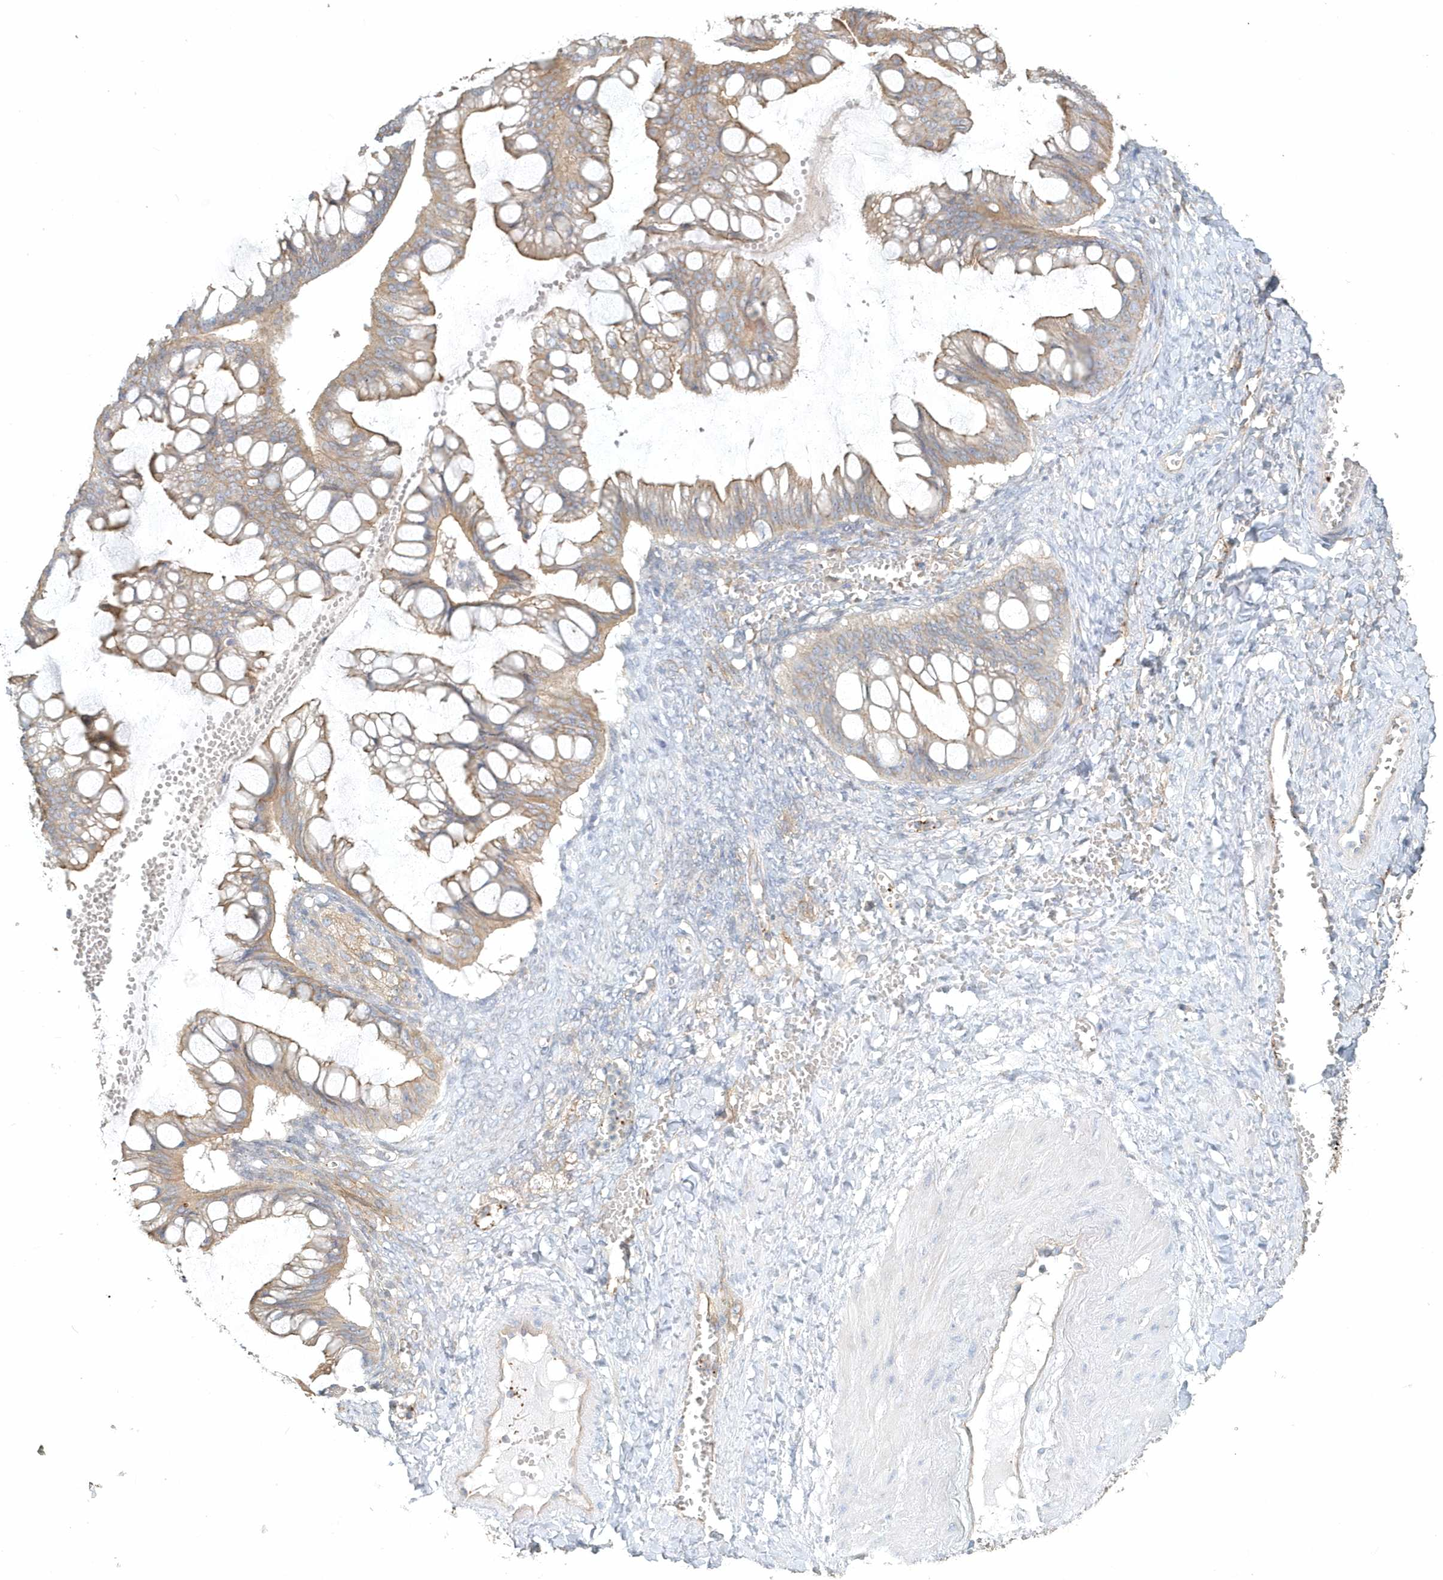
{"staining": {"intensity": "weak", "quantity": ">75%", "location": "cytoplasmic/membranous"}, "tissue": "ovarian cancer", "cell_type": "Tumor cells", "image_type": "cancer", "snomed": [{"axis": "morphology", "description": "Cystadenocarcinoma, mucinous, NOS"}, {"axis": "topography", "description": "Ovary"}], "caption": "IHC micrograph of neoplastic tissue: ovarian cancer stained using immunohistochemistry demonstrates low levels of weak protein expression localized specifically in the cytoplasmic/membranous of tumor cells, appearing as a cytoplasmic/membranous brown color.", "gene": "MMRN1", "patient": {"sex": "female", "age": 73}}